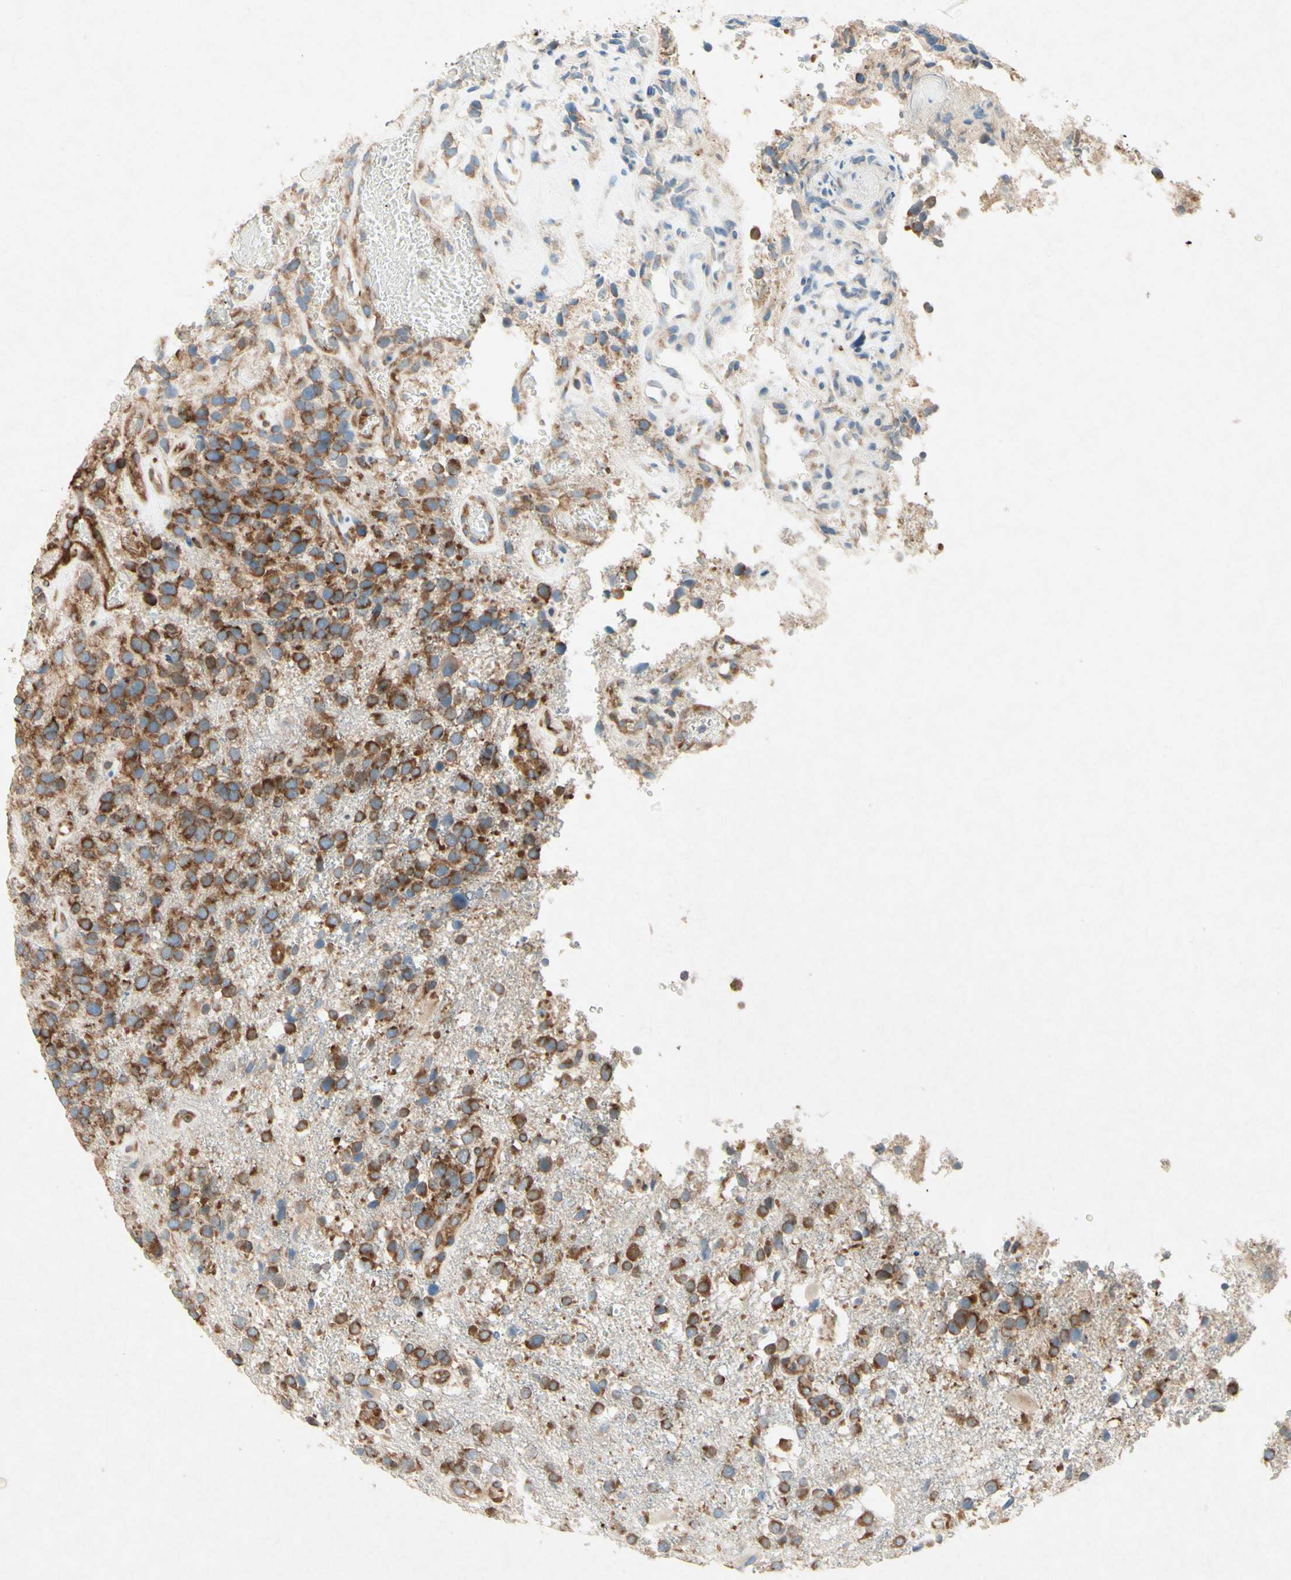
{"staining": {"intensity": "moderate", "quantity": ">75%", "location": "cytoplasmic/membranous"}, "tissue": "glioma", "cell_type": "Tumor cells", "image_type": "cancer", "snomed": [{"axis": "morphology", "description": "Glioma, malignant, High grade"}, {"axis": "topography", "description": "Brain"}], "caption": "IHC (DAB (3,3'-diaminobenzidine)) staining of glioma reveals moderate cytoplasmic/membranous protein positivity in about >75% of tumor cells.", "gene": "PABPC1", "patient": {"sex": "female", "age": 58}}